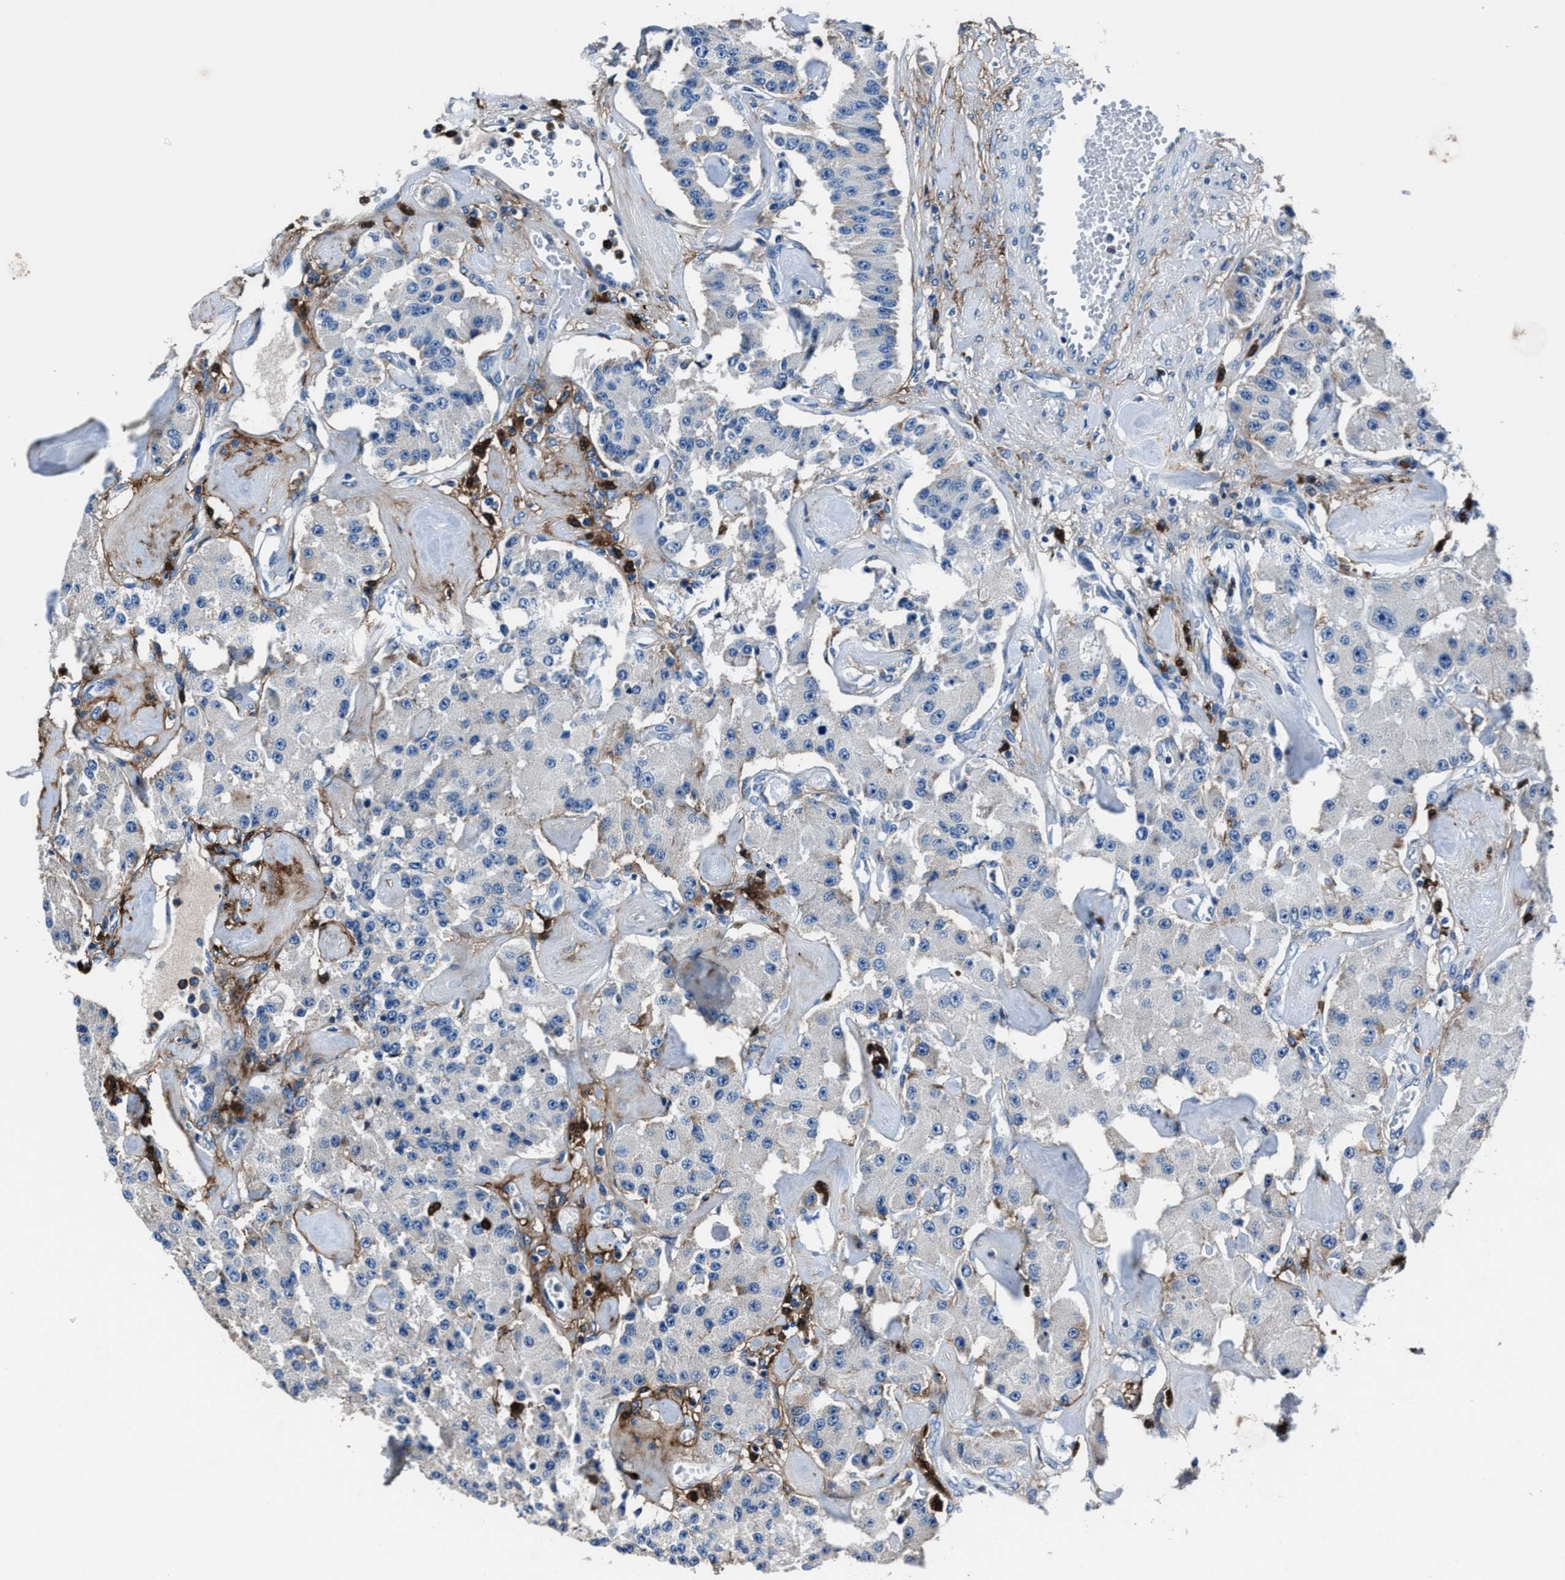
{"staining": {"intensity": "negative", "quantity": "none", "location": "none"}, "tissue": "carcinoid", "cell_type": "Tumor cells", "image_type": "cancer", "snomed": [{"axis": "morphology", "description": "Carcinoid, malignant, NOS"}, {"axis": "topography", "description": "Pancreas"}], "caption": "High power microscopy histopathology image of an immunohistochemistry photomicrograph of malignant carcinoid, revealing no significant staining in tumor cells. Brightfield microscopy of immunohistochemistry (IHC) stained with DAB (3,3'-diaminobenzidine) (brown) and hematoxylin (blue), captured at high magnification.", "gene": "FGL2", "patient": {"sex": "male", "age": 41}}